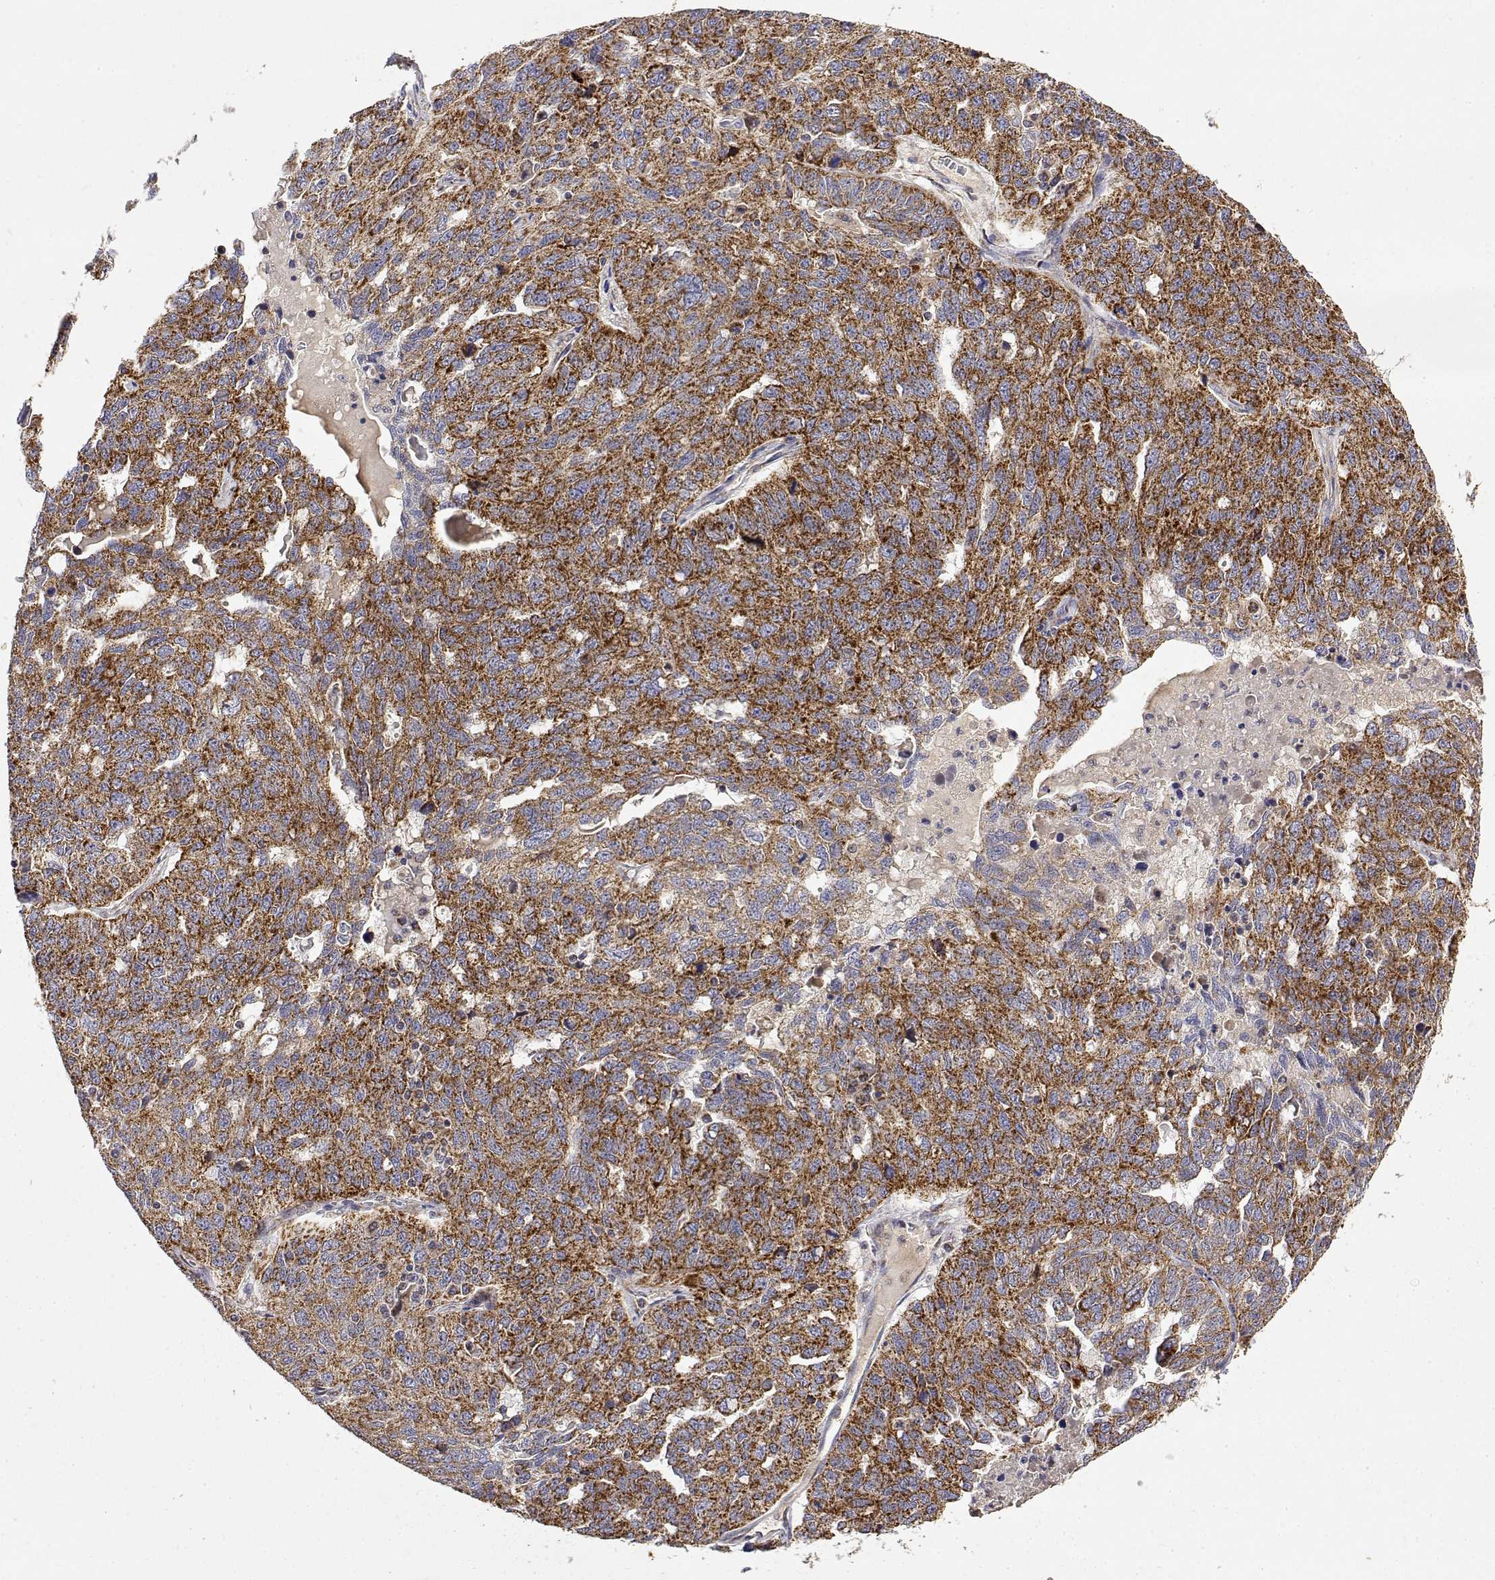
{"staining": {"intensity": "strong", "quantity": ">75%", "location": "cytoplasmic/membranous"}, "tissue": "ovarian cancer", "cell_type": "Tumor cells", "image_type": "cancer", "snomed": [{"axis": "morphology", "description": "Cystadenocarcinoma, serous, NOS"}, {"axis": "topography", "description": "Ovary"}], "caption": "Ovarian cancer (serous cystadenocarcinoma) tissue demonstrates strong cytoplasmic/membranous positivity in approximately >75% of tumor cells", "gene": "GADD45GIP1", "patient": {"sex": "female", "age": 71}}